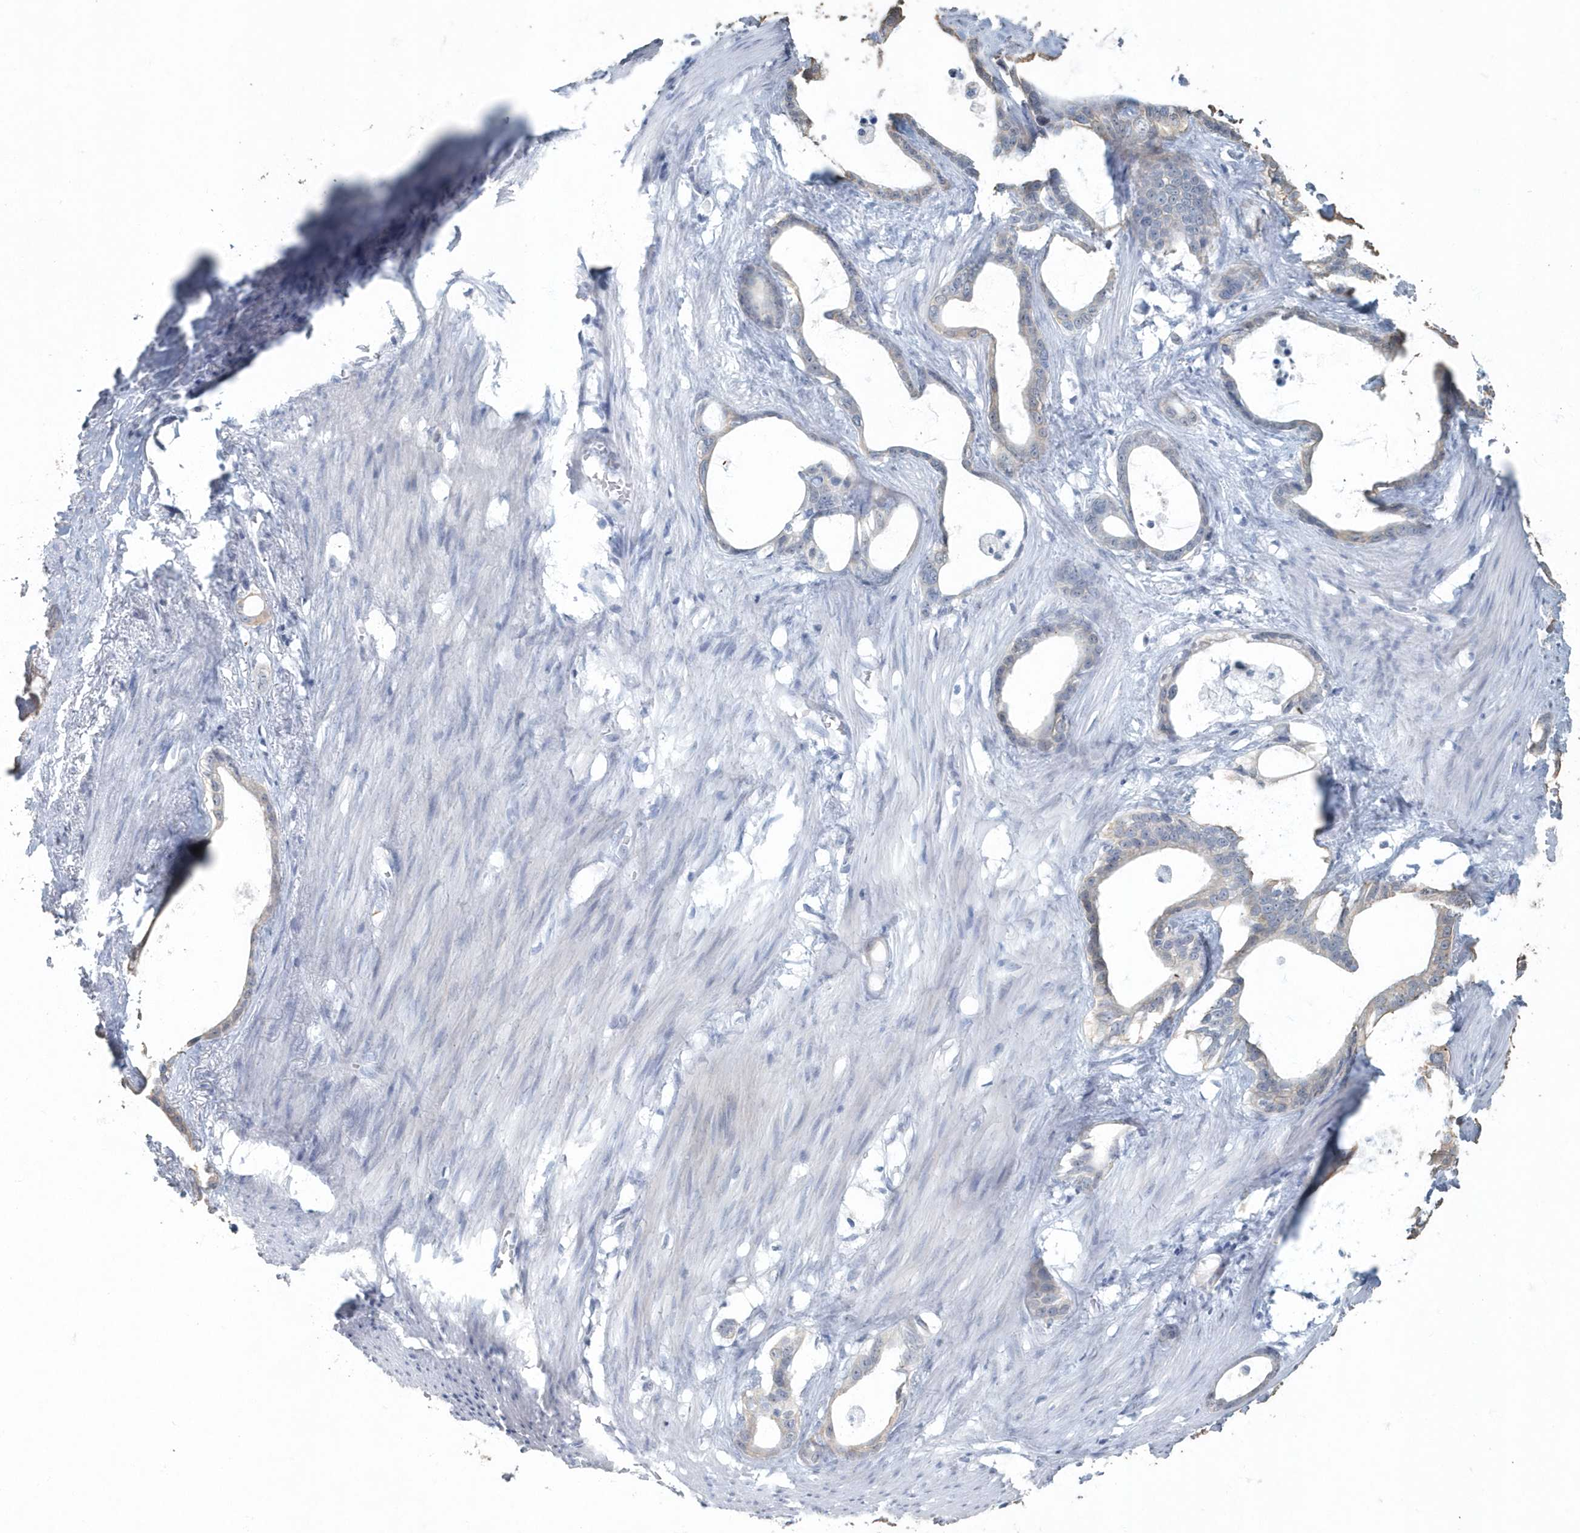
{"staining": {"intensity": "weak", "quantity": "<25%", "location": "cytoplasmic/membranous"}, "tissue": "stomach cancer", "cell_type": "Tumor cells", "image_type": "cancer", "snomed": [{"axis": "morphology", "description": "Adenocarcinoma, NOS"}, {"axis": "topography", "description": "Stomach"}], "caption": "Immunohistochemistry (IHC) of human stomach cancer (adenocarcinoma) reveals no staining in tumor cells.", "gene": "MYOT", "patient": {"sex": "female", "age": 75}}